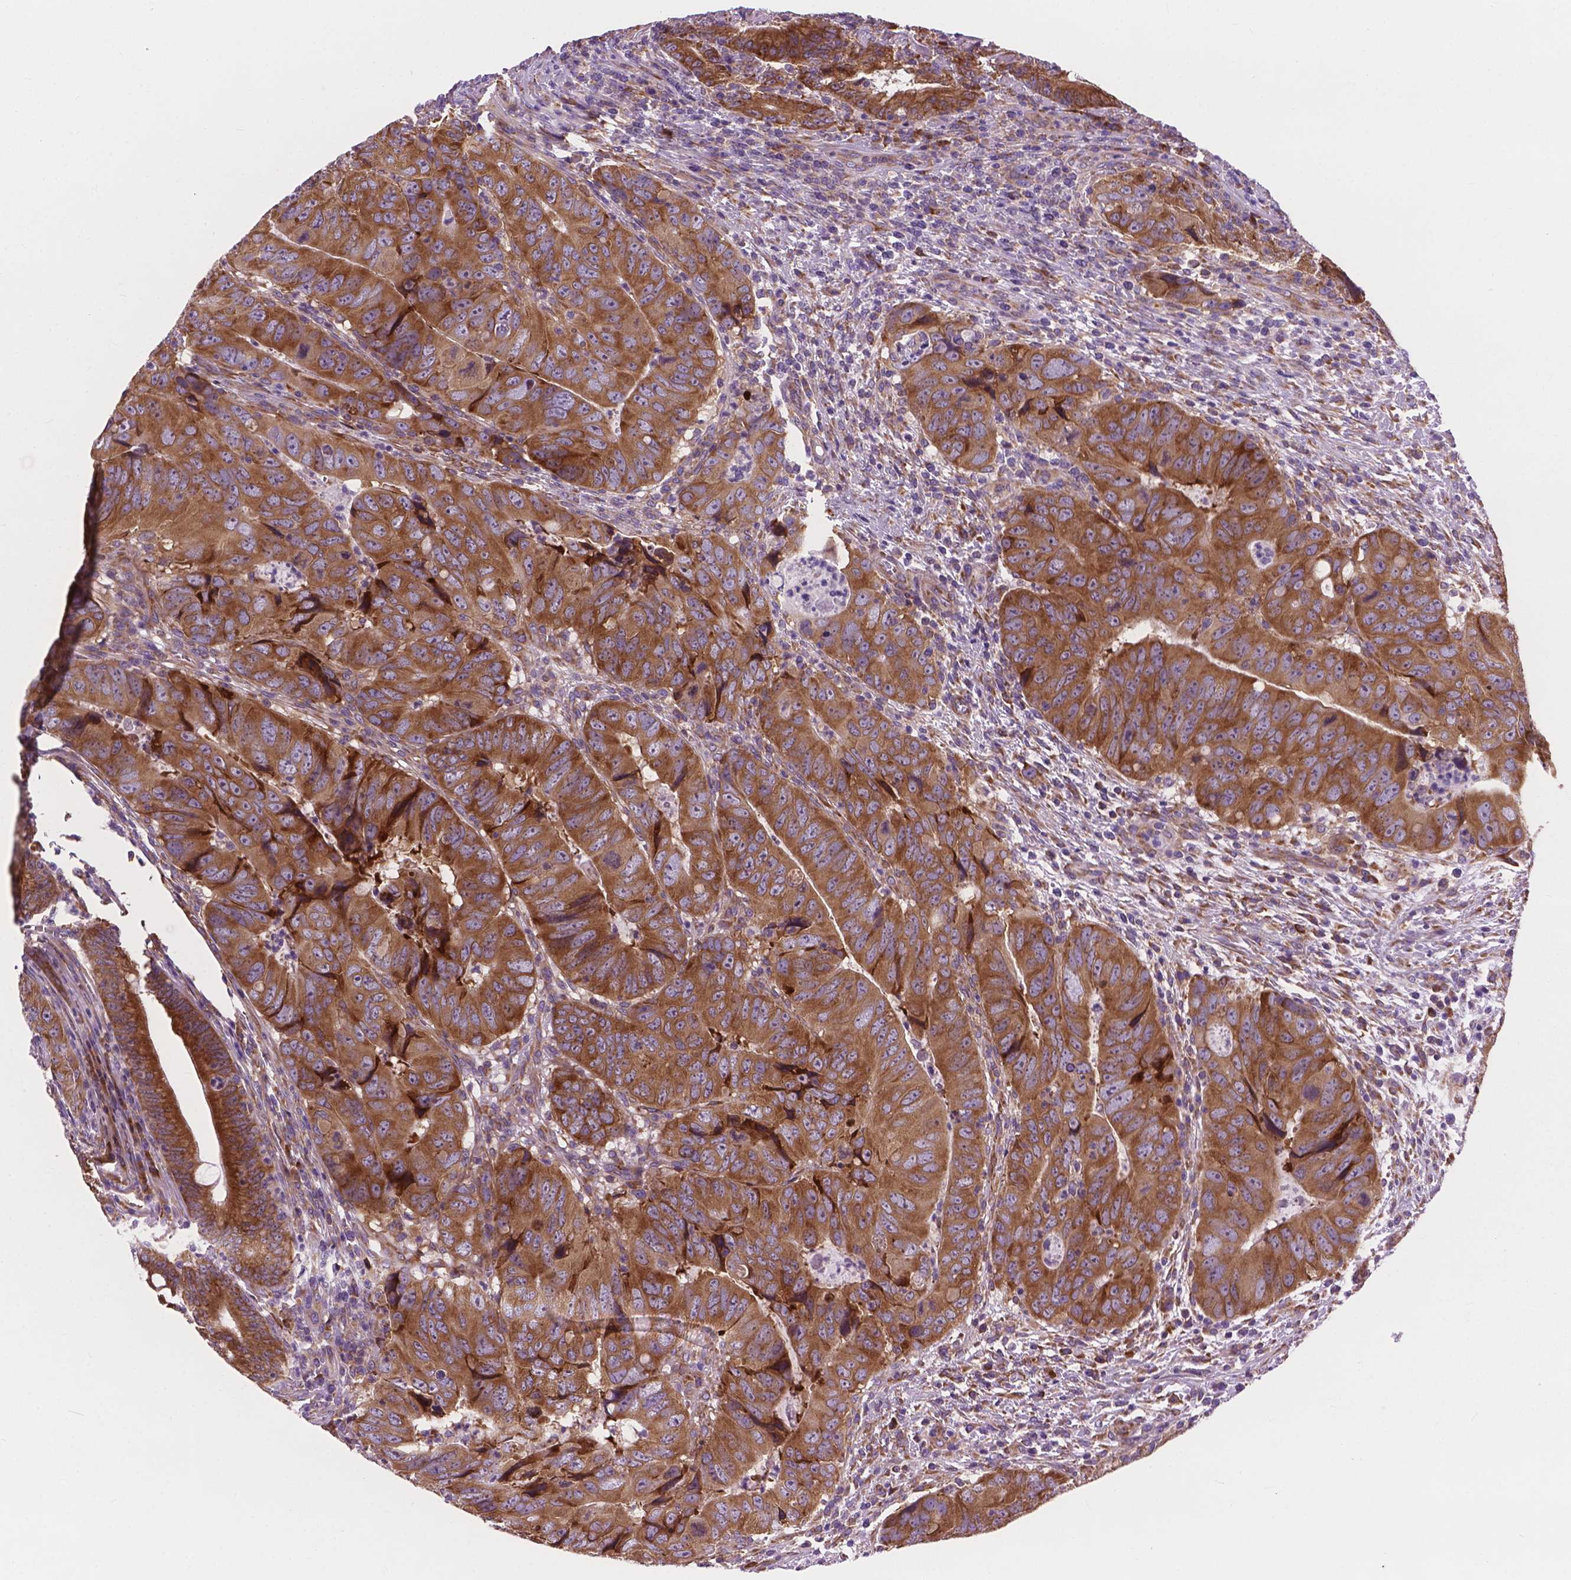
{"staining": {"intensity": "moderate", "quantity": ">75%", "location": "cytoplasmic/membranous"}, "tissue": "colorectal cancer", "cell_type": "Tumor cells", "image_type": "cancer", "snomed": [{"axis": "morphology", "description": "Adenocarcinoma, NOS"}, {"axis": "topography", "description": "Colon"}], "caption": "Human adenocarcinoma (colorectal) stained with a brown dye demonstrates moderate cytoplasmic/membranous positive expression in approximately >75% of tumor cells.", "gene": "RPL37A", "patient": {"sex": "male", "age": 79}}